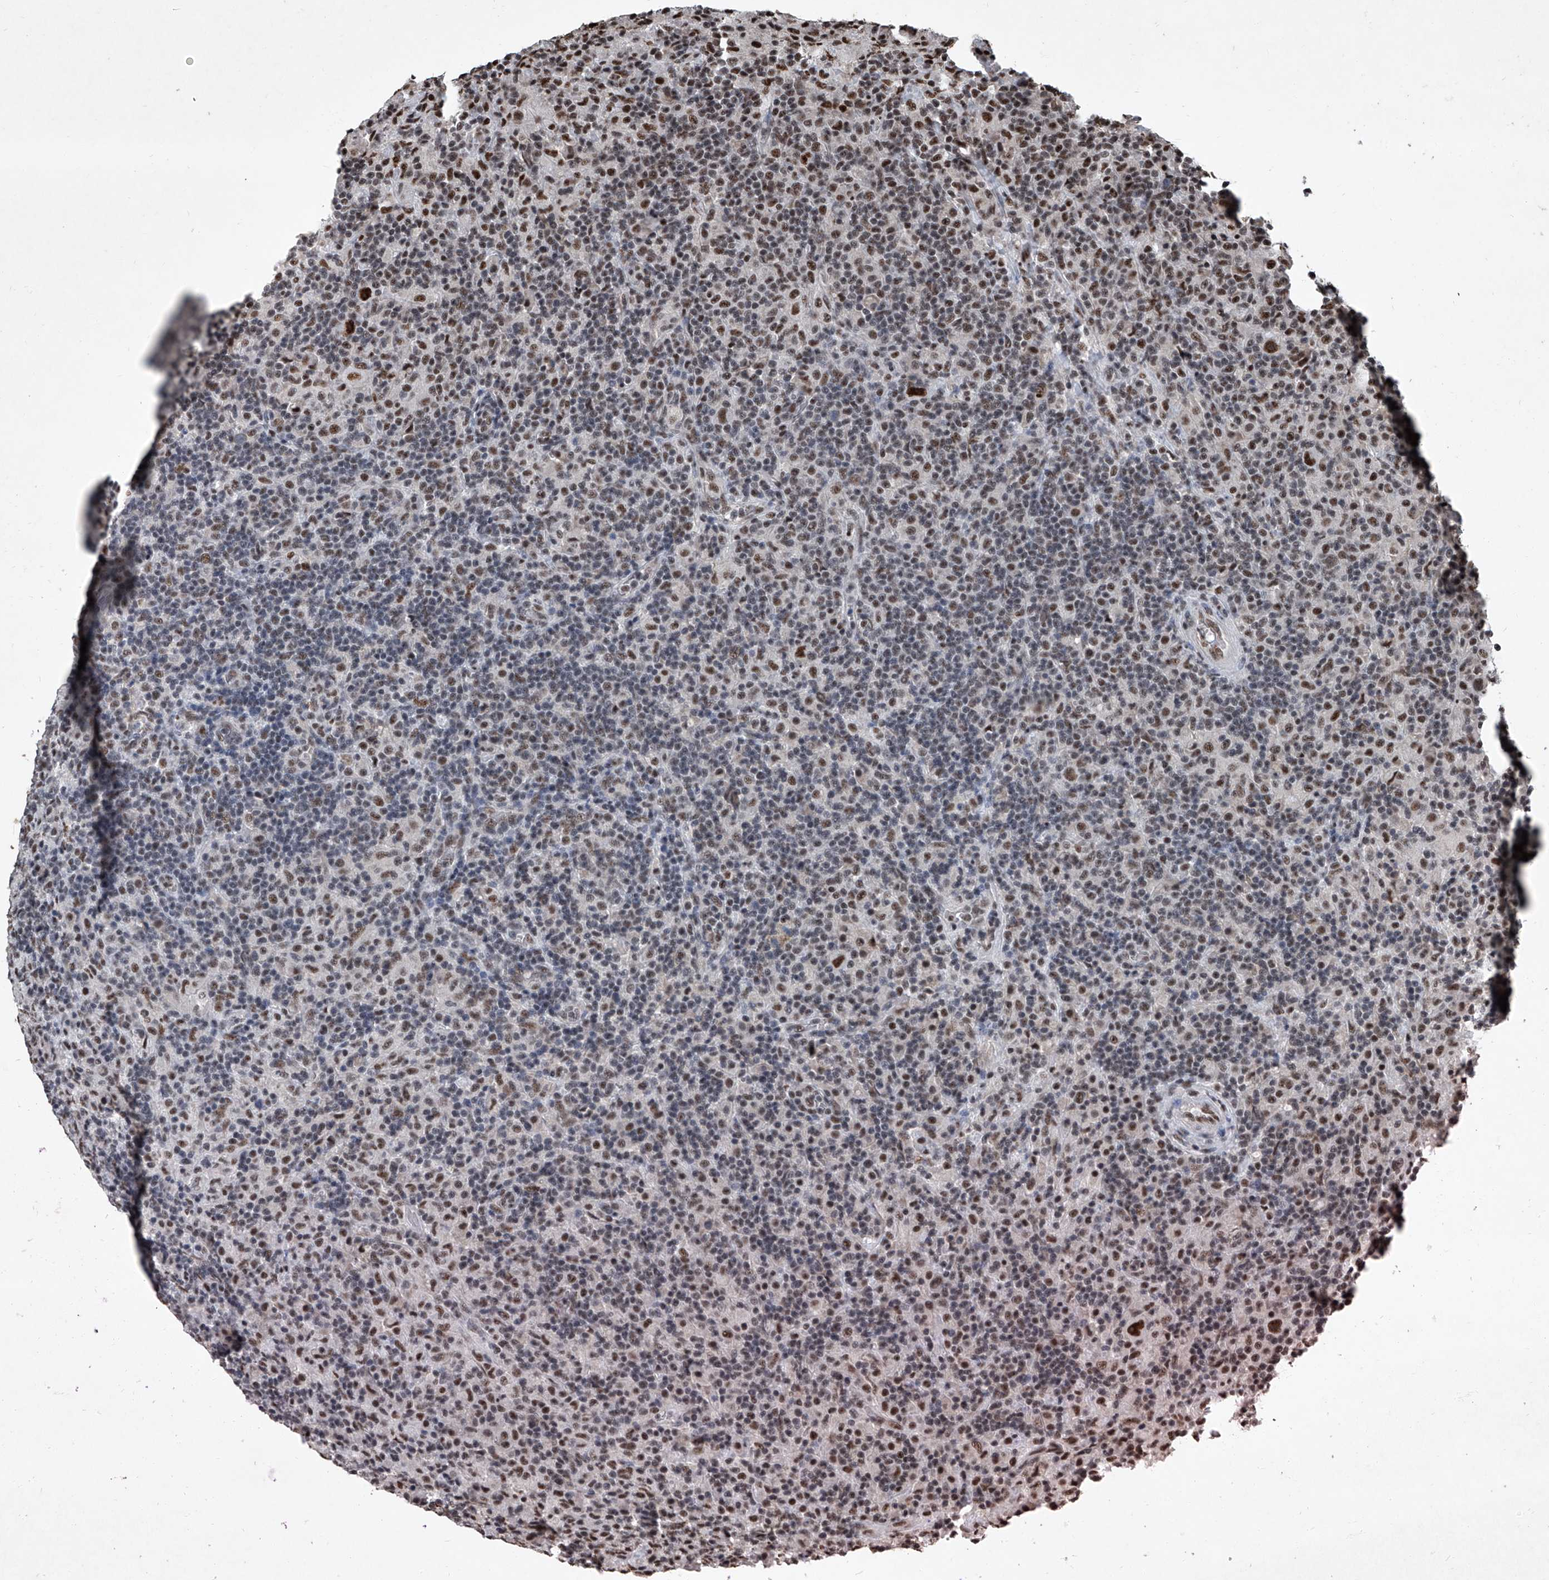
{"staining": {"intensity": "strong", "quantity": ">75%", "location": "nuclear"}, "tissue": "lymphoma", "cell_type": "Tumor cells", "image_type": "cancer", "snomed": [{"axis": "morphology", "description": "Hodgkin's disease, NOS"}, {"axis": "topography", "description": "Lymph node"}], "caption": "The micrograph demonstrates immunohistochemical staining of Hodgkin's disease. There is strong nuclear expression is present in approximately >75% of tumor cells. (brown staining indicates protein expression, while blue staining denotes nuclei).", "gene": "DDX39B", "patient": {"sex": "male", "age": 70}}